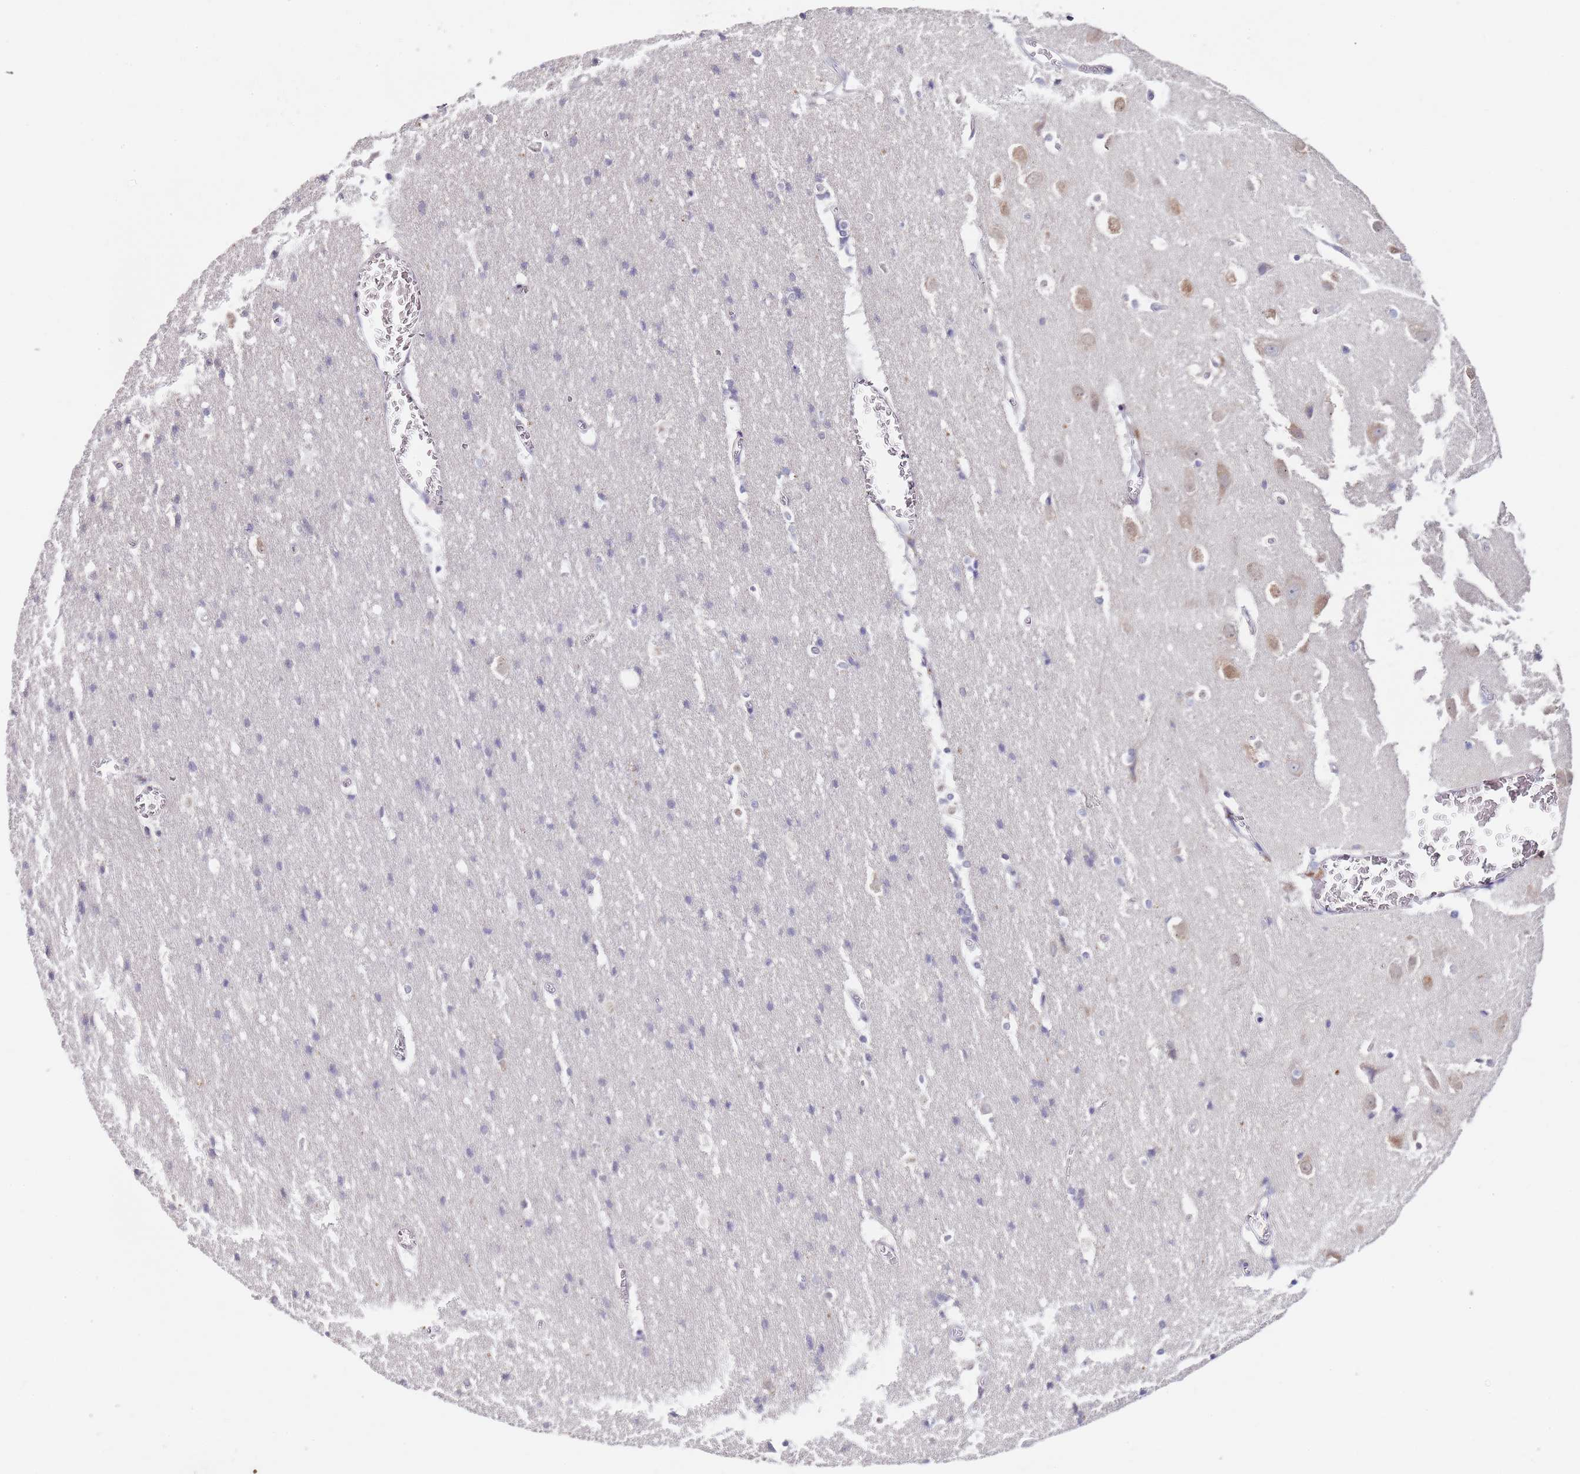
{"staining": {"intensity": "negative", "quantity": "none", "location": "none"}, "tissue": "cerebral cortex", "cell_type": "Endothelial cells", "image_type": "normal", "snomed": [{"axis": "morphology", "description": "Normal tissue, NOS"}, {"axis": "topography", "description": "Cerebral cortex"}], "caption": "DAB immunohistochemical staining of normal cerebral cortex displays no significant positivity in endothelial cells. Nuclei are stained in blue.", "gene": "TBC1D9", "patient": {"sex": "male", "age": 54}}